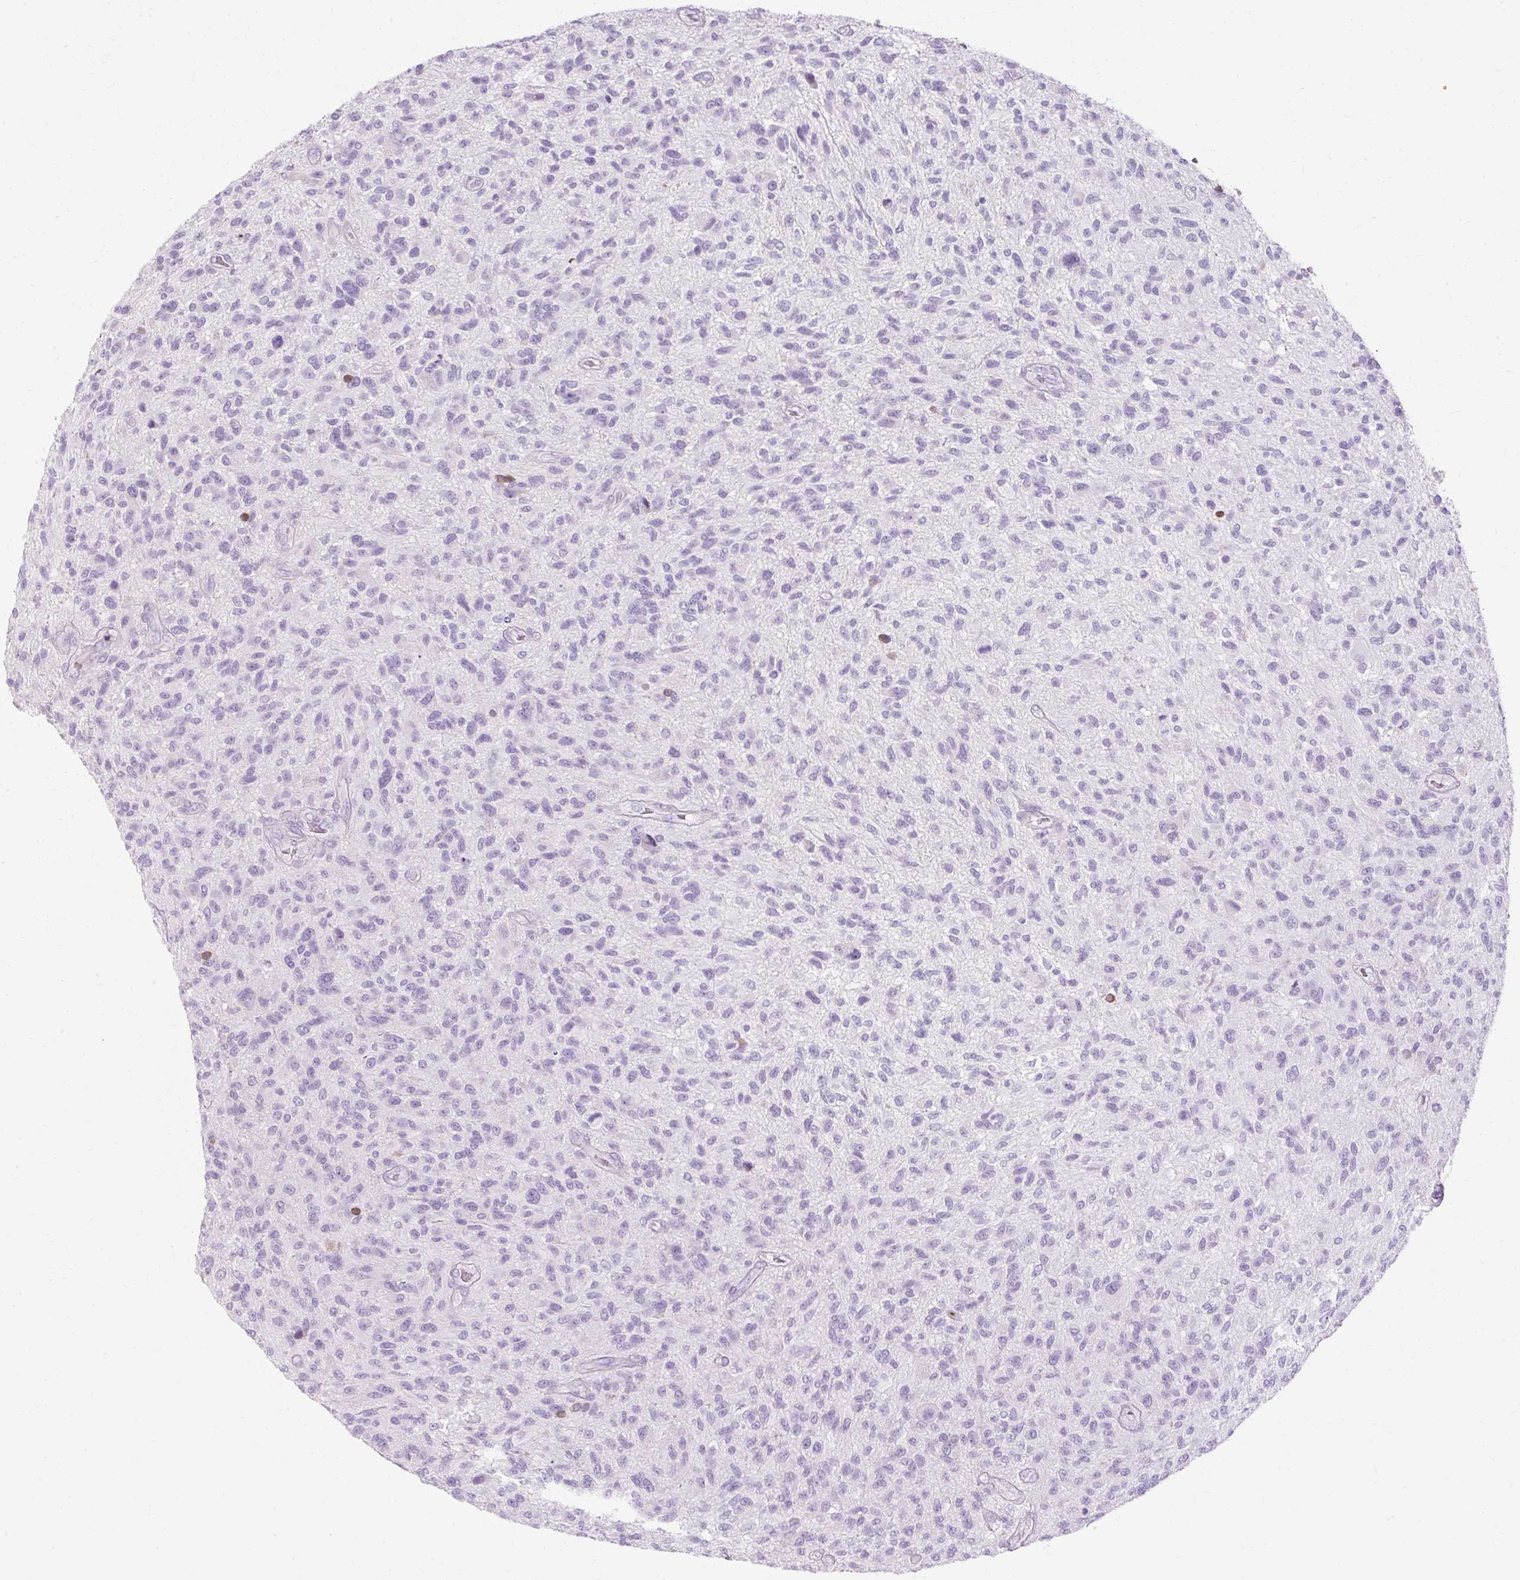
{"staining": {"intensity": "negative", "quantity": "none", "location": "none"}, "tissue": "glioma", "cell_type": "Tumor cells", "image_type": "cancer", "snomed": [{"axis": "morphology", "description": "Glioma, malignant, High grade"}, {"axis": "topography", "description": "Brain"}], "caption": "The immunohistochemistry (IHC) photomicrograph has no significant expression in tumor cells of high-grade glioma (malignant) tissue.", "gene": "HSD11B1", "patient": {"sex": "male", "age": 47}}